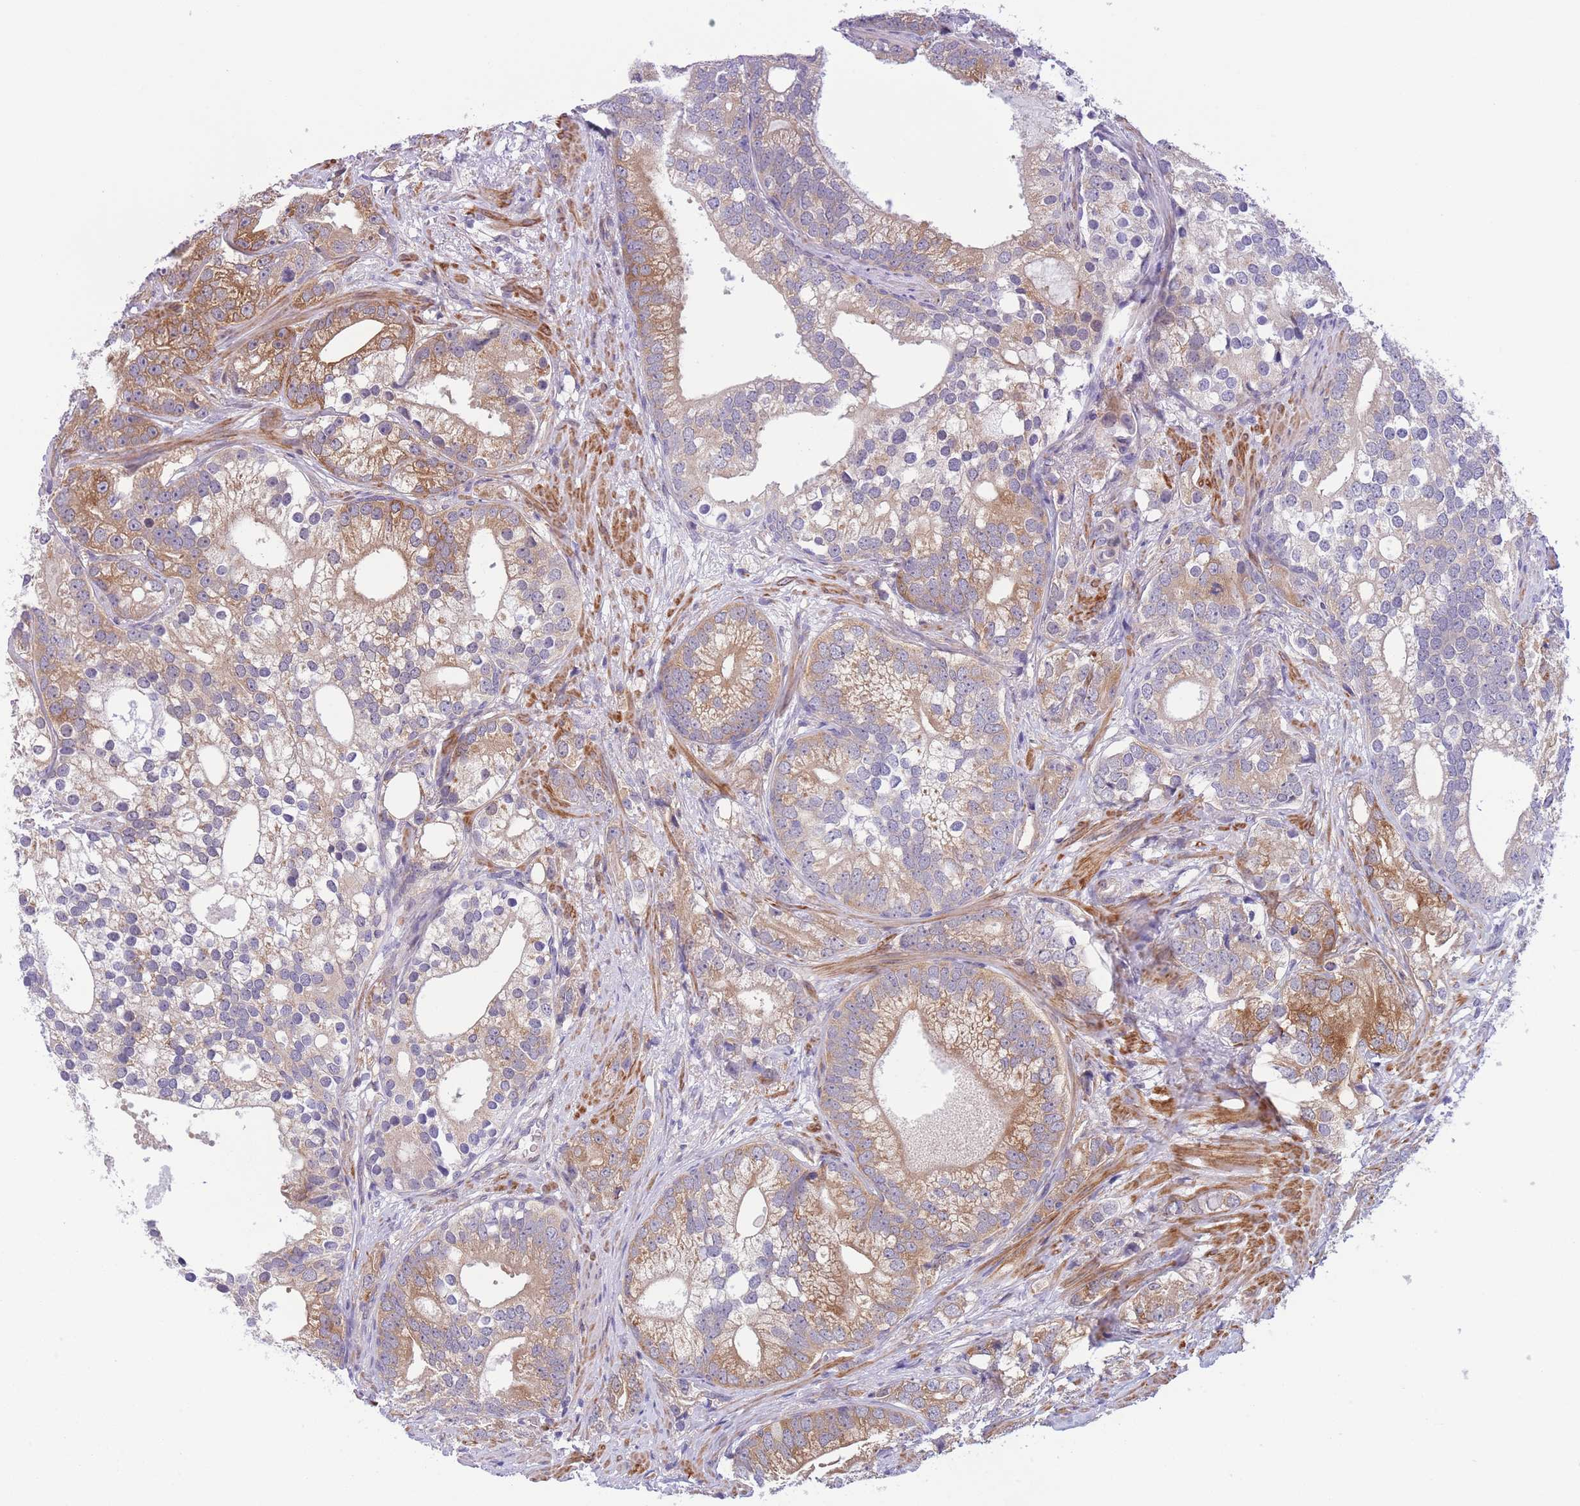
{"staining": {"intensity": "moderate", "quantity": ">75%", "location": "cytoplasmic/membranous"}, "tissue": "prostate cancer", "cell_type": "Tumor cells", "image_type": "cancer", "snomed": [{"axis": "morphology", "description": "Adenocarcinoma, High grade"}, {"axis": "topography", "description": "Prostate"}], "caption": "This histopathology image reveals prostate cancer (high-grade adenocarcinoma) stained with IHC to label a protein in brown. The cytoplasmic/membranous of tumor cells show moderate positivity for the protein. Nuclei are counter-stained blue.", "gene": "C9orf152", "patient": {"sex": "male", "age": 75}}